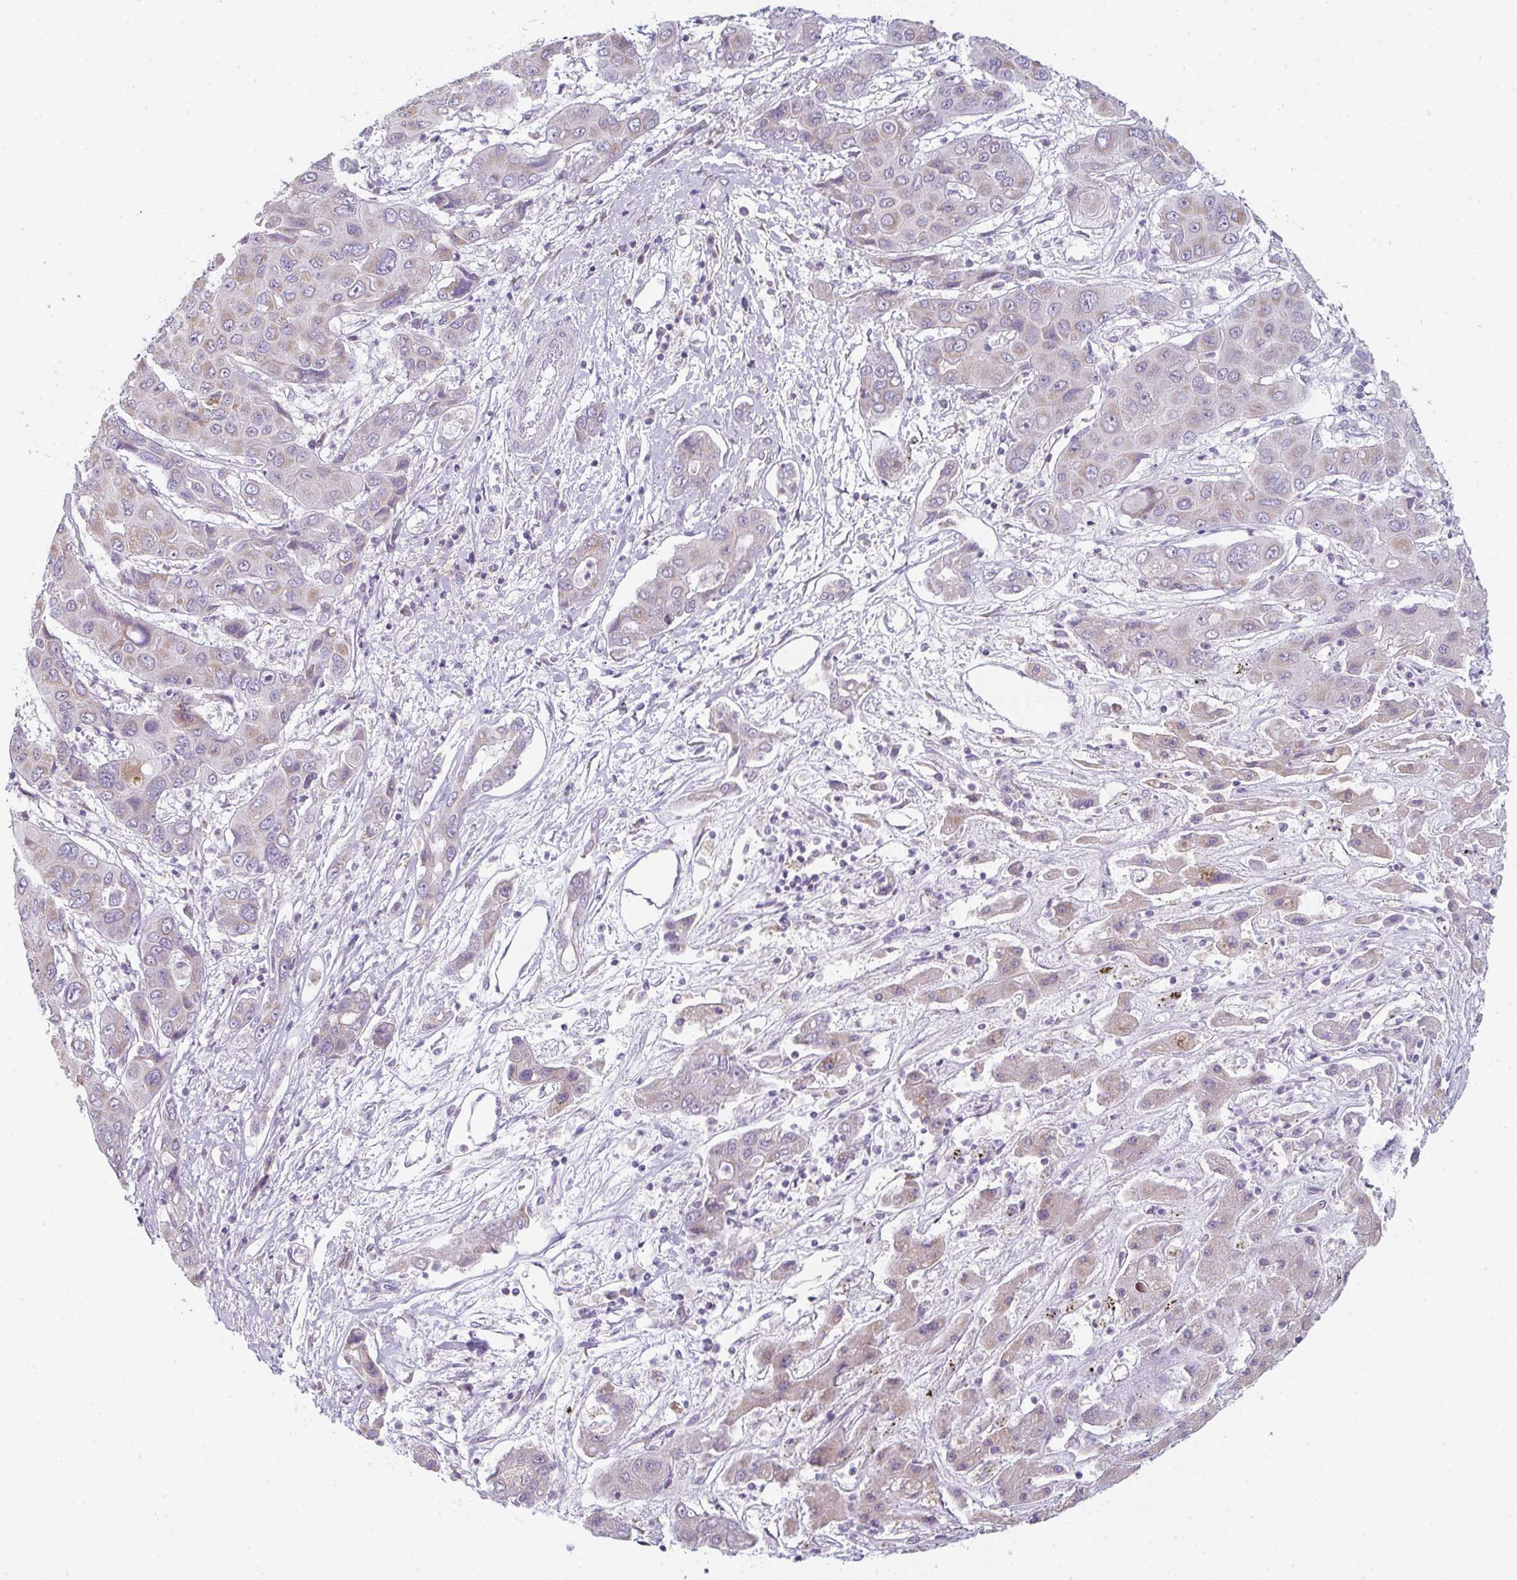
{"staining": {"intensity": "moderate", "quantity": ">75%", "location": "cytoplasmic/membranous"}, "tissue": "liver cancer", "cell_type": "Tumor cells", "image_type": "cancer", "snomed": [{"axis": "morphology", "description": "Cholangiocarcinoma"}, {"axis": "topography", "description": "Liver"}], "caption": "Liver cholangiocarcinoma stained for a protein exhibits moderate cytoplasmic/membranous positivity in tumor cells.", "gene": "CACNA1S", "patient": {"sex": "male", "age": 67}}